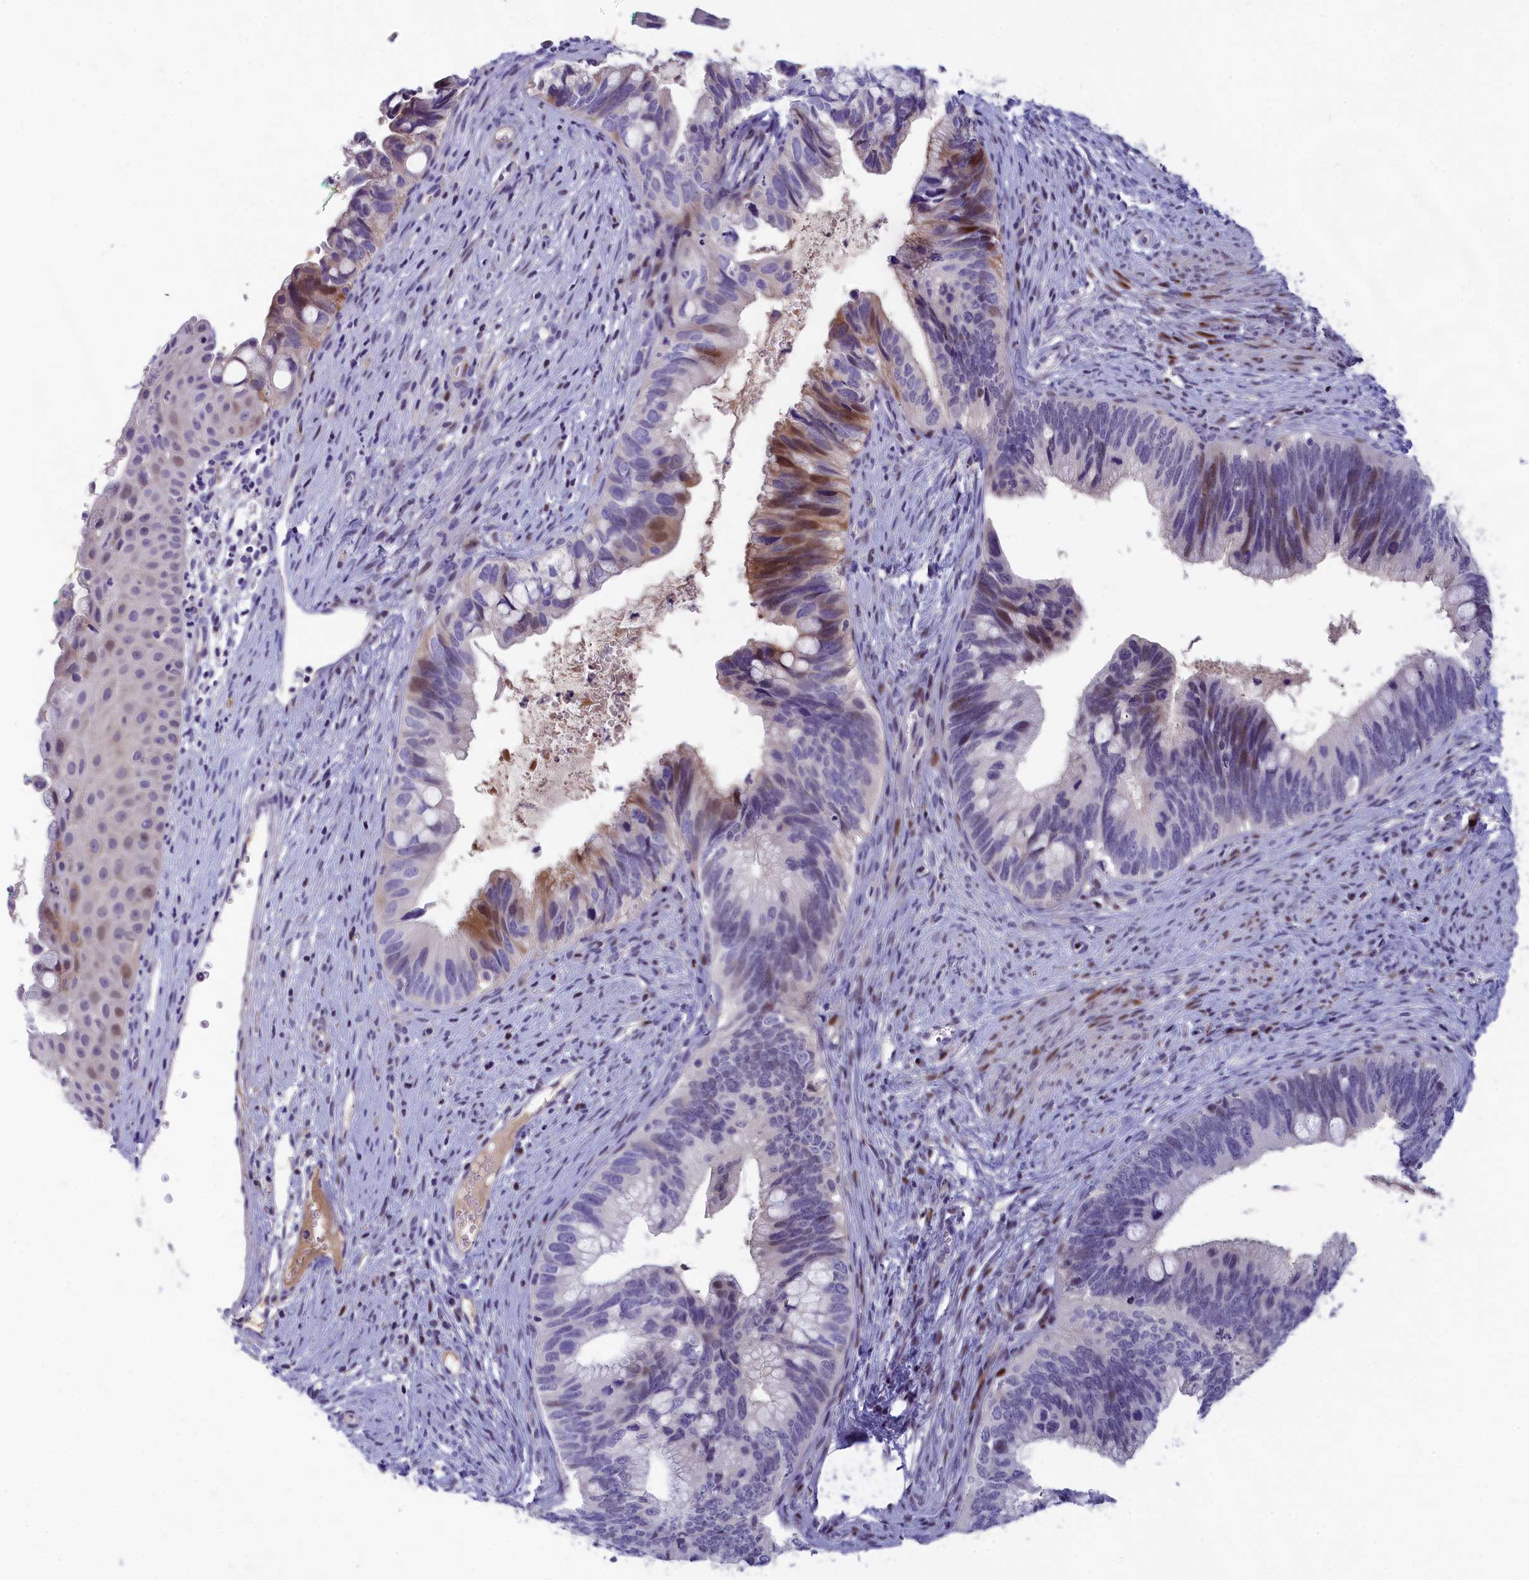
{"staining": {"intensity": "moderate", "quantity": "<25%", "location": "cytoplasmic/membranous,nuclear"}, "tissue": "cervical cancer", "cell_type": "Tumor cells", "image_type": "cancer", "snomed": [{"axis": "morphology", "description": "Adenocarcinoma, NOS"}, {"axis": "topography", "description": "Cervix"}], "caption": "IHC micrograph of human cervical cancer (adenocarcinoma) stained for a protein (brown), which reveals low levels of moderate cytoplasmic/membranous and nuclear expression in about <25% of tumor cells.", "gene": "NKPD1", "patient": {"sex": "female", "age": 42}}